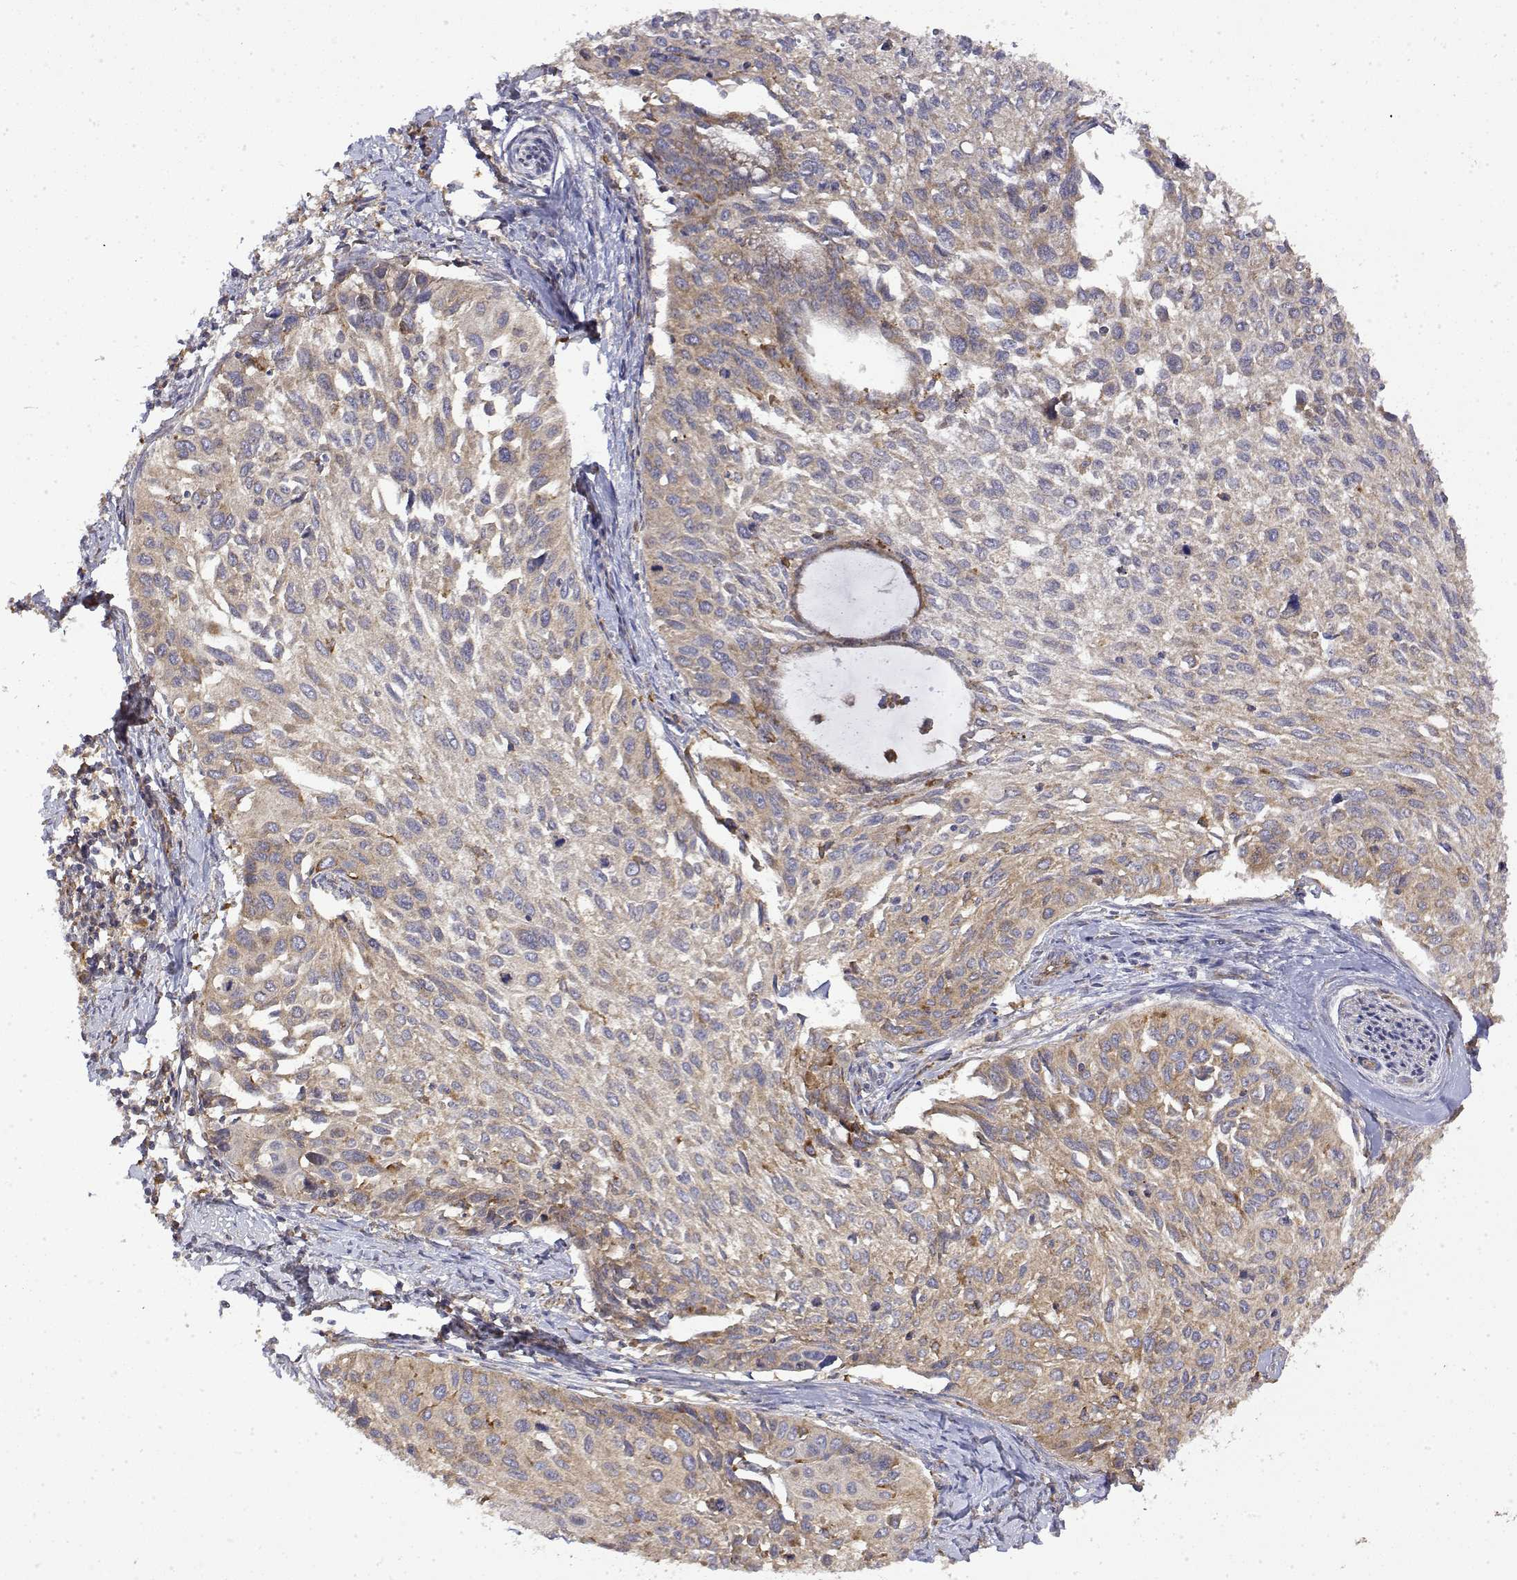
{"staining": {"intensity": "weak", "quantity": "25%-75%", "location": "cytoplasmic/membranous"}, "tissue": "cervical cancer", "cell_type": "Tumor cells", "image_type": "cancer", "snomed": [{"axis": "morphology", "description": "Squamous cell carcinoma, NOS"}, {"axis": "topography", "description": "Cervix"}], "caption": "Squamous cell carcinoma (cervical) stained with DAB IHC shows low levels of weak cytoplasmic/membranous expression in approximately 25%-75% of tumor cells. (IHC, brightfield microscopy, high magnification).", "gene": "PACSIN2", "patient": {"sex": "female", "age": 50}}